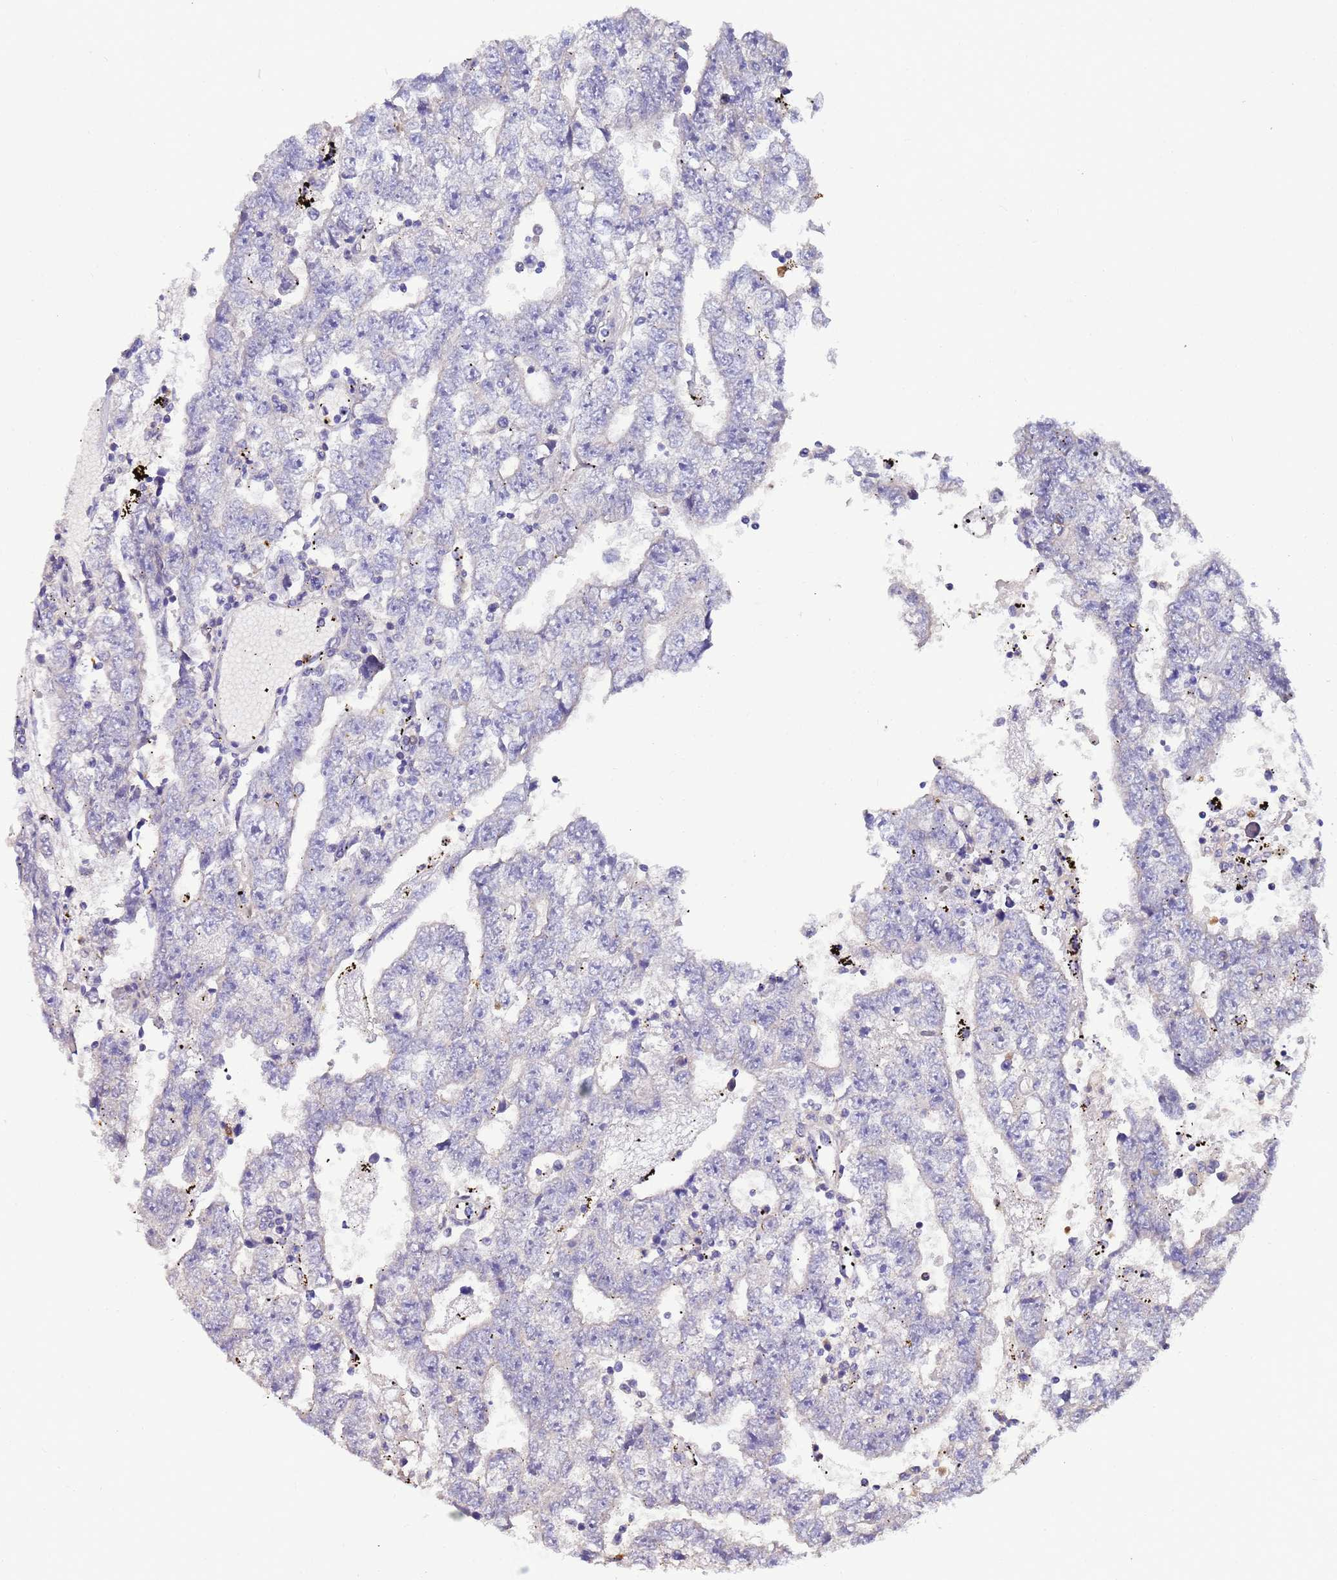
{"staining": {"intensity": "negative", "quantity": "none", "location": "none"}, "tissue": "testis cancer", "cell_type": "Tumor cells", "image_type": "cancer", "snomed": [{"axis": "morphology", "description": "Carcinoma, Embryonal, NOS"}, {"axis": "topography", "description": "Testis"}], "caption": "The immunohistochemistry histopathology image has no significant expression in tumor cells of testis embryonal carcinoma tissue.", "gene": "AMPD3", "patient": {"sex": "male", "age": 25}}